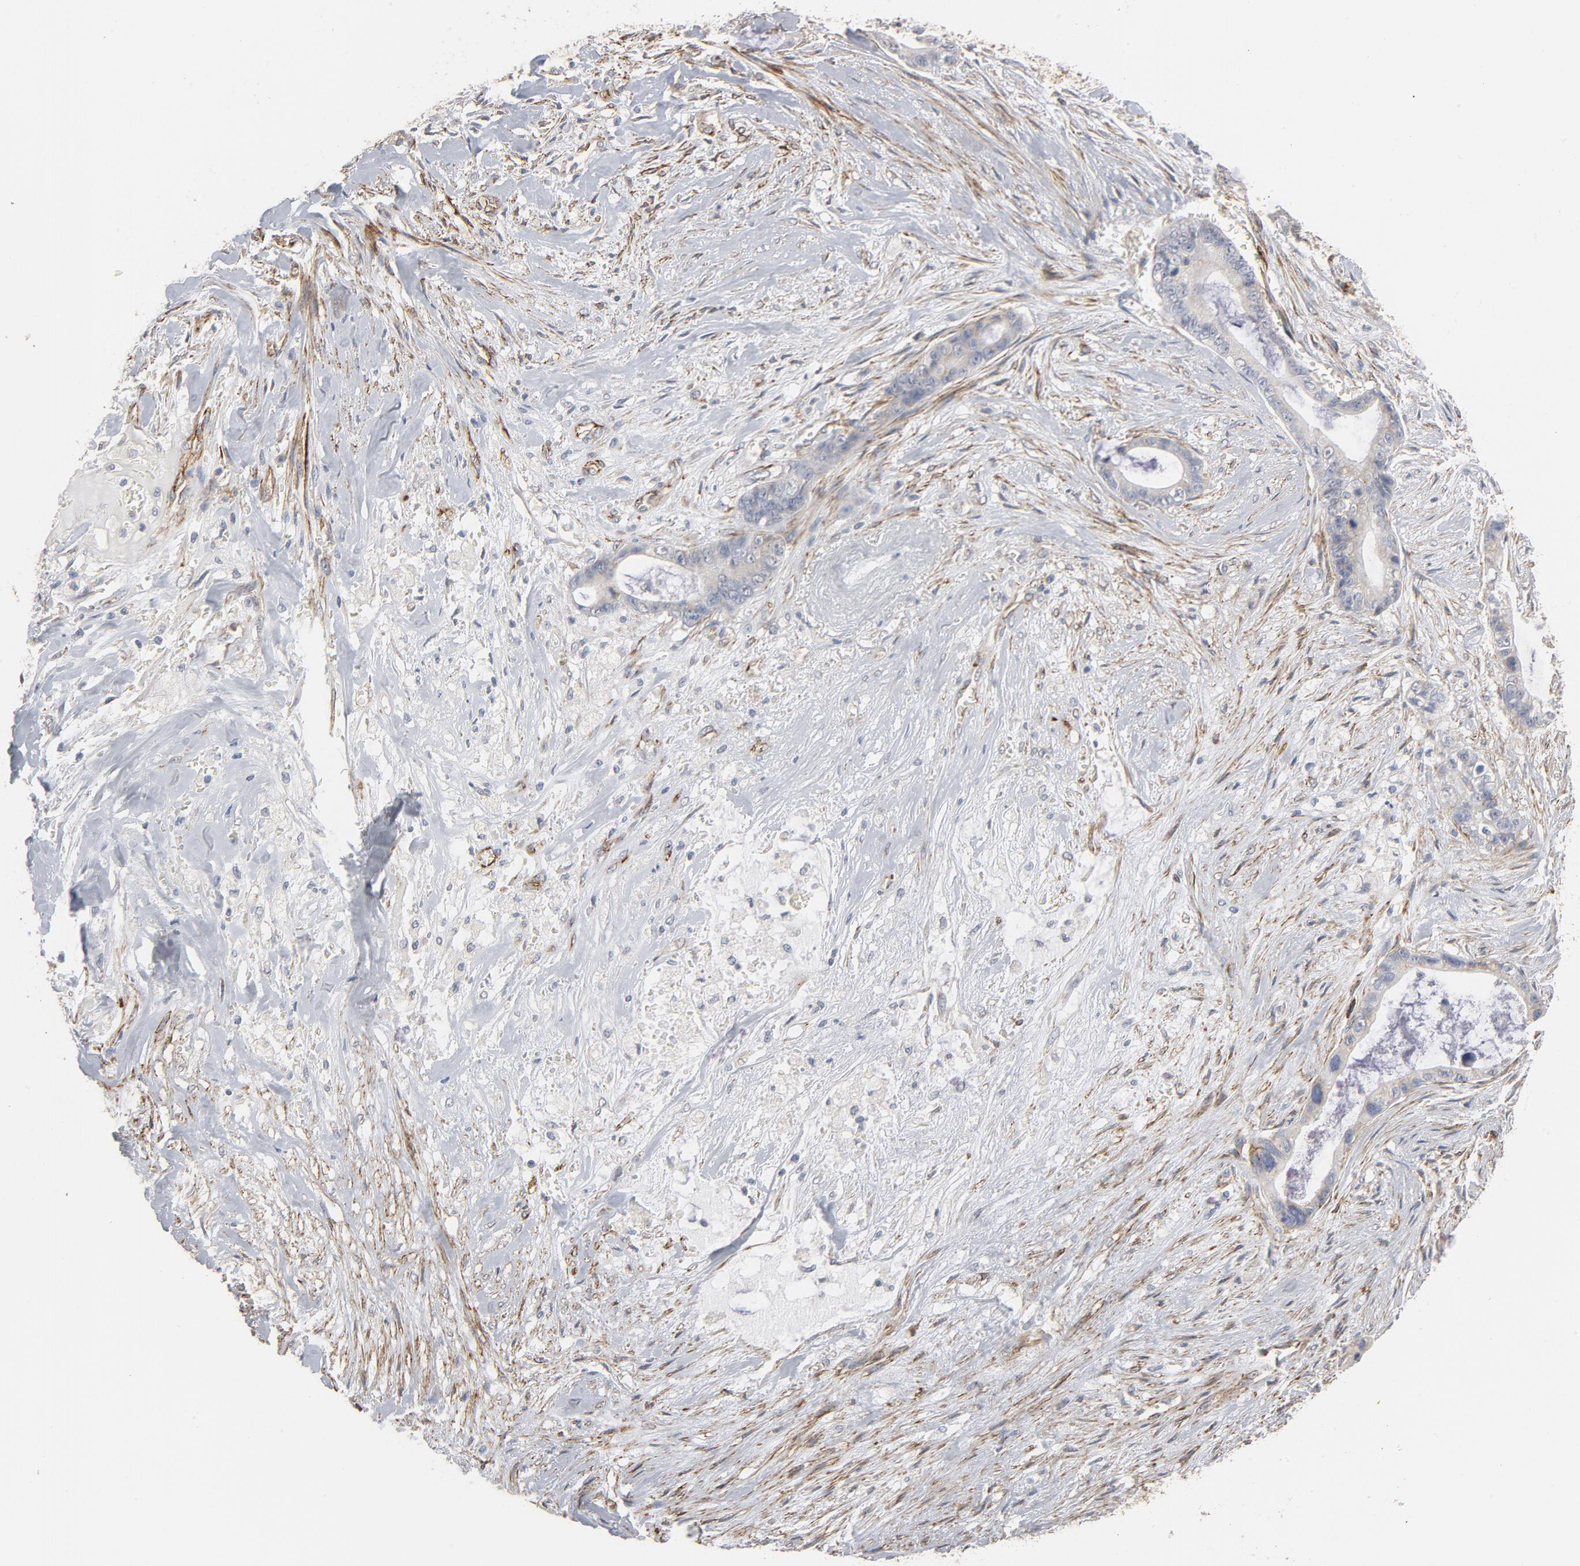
{"staining": {"intensity": "negative", "quantity": "none", "location": "none"}, "tissue": "liver cancer", "cell_type": "Tumor cells", "image_type": "cancer", "snomed": [{"axis": "morphology", "description": "Cholangiocarcinoma"}, {"axis": "topography", "description": "Liver"}], "caption": "A high-resolution image shows immunohistochemistry staining of liver cancer (cholangiocarcinoma), which reveals no significant expression in tumor cells.", "gene": "GNG2", "patient": {"sex": "female", "age": 55}}